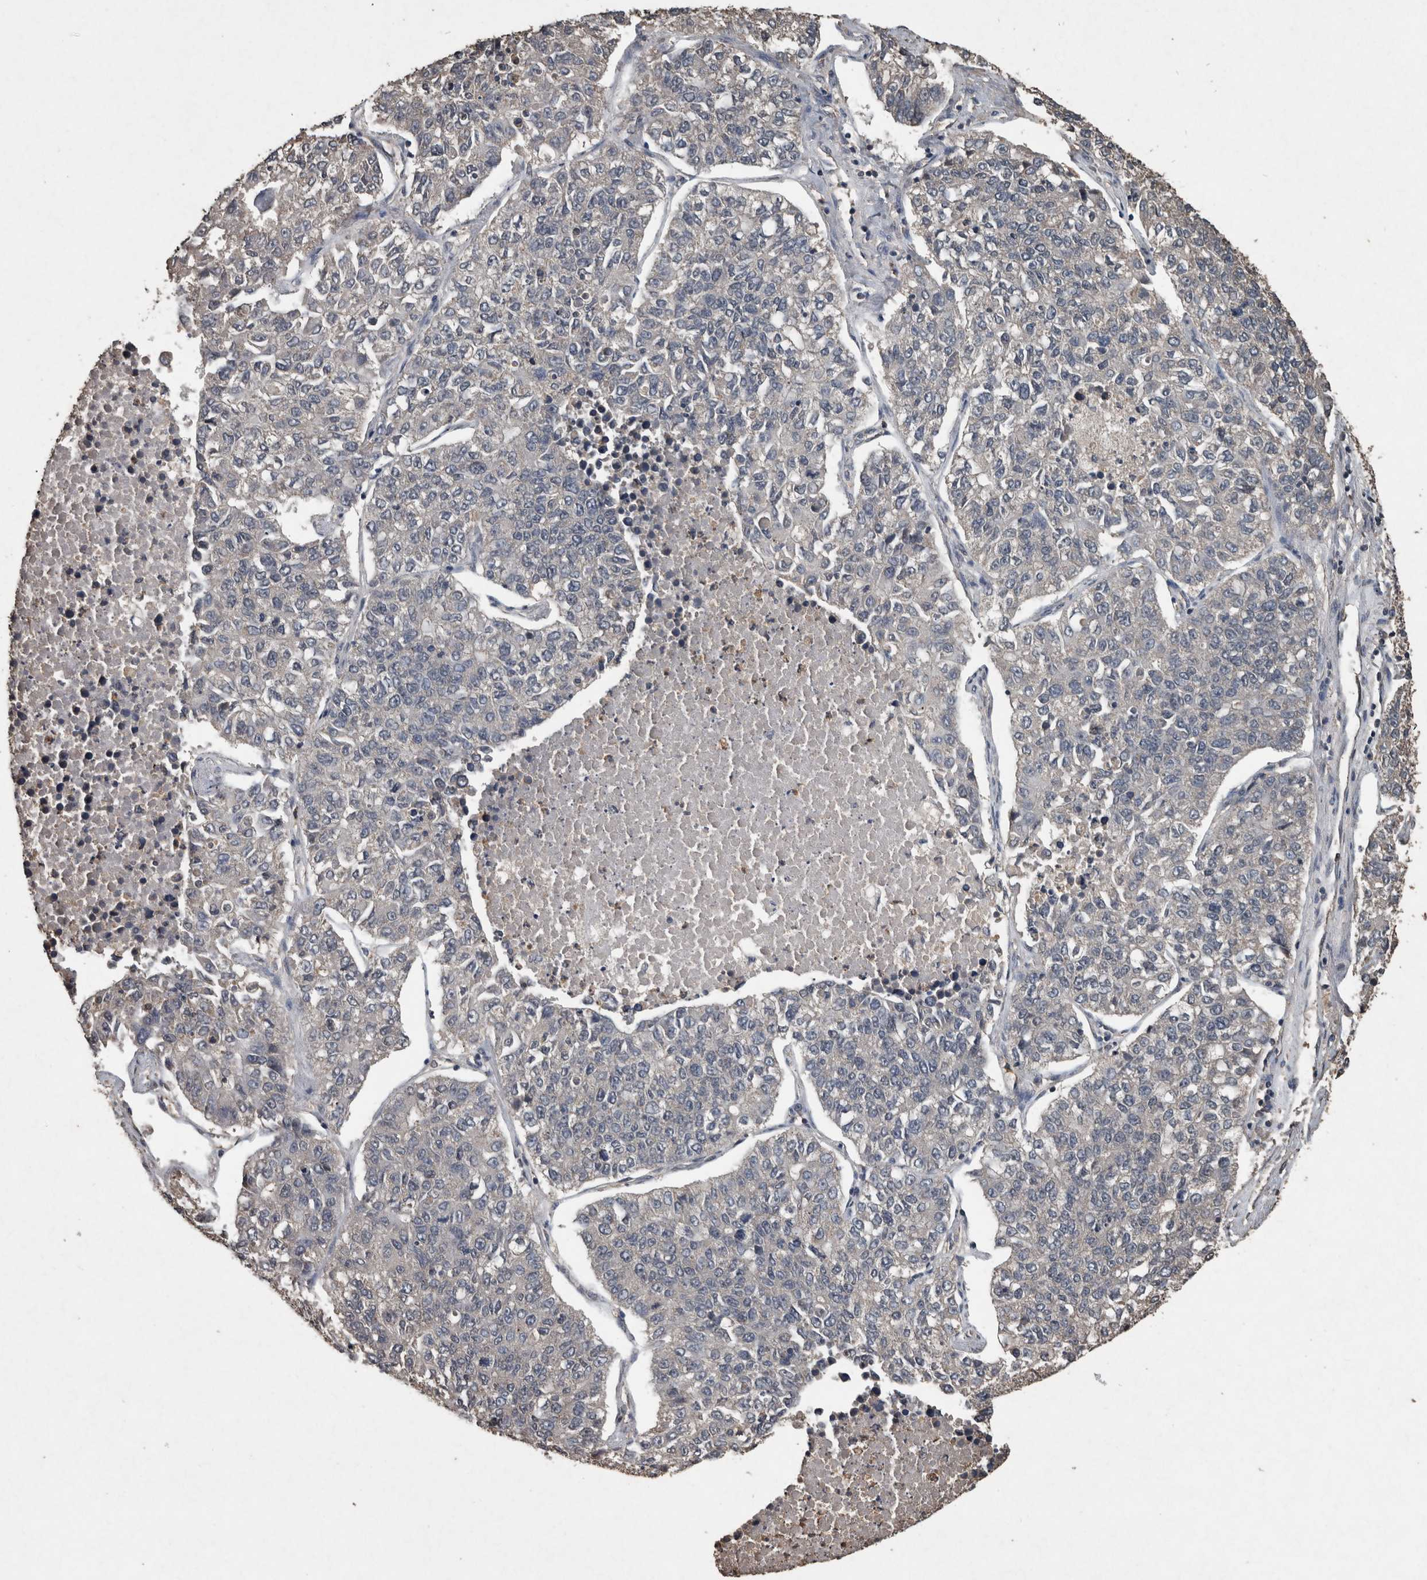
{"staining": {"intensity": "negative", "quantity": "none", "location": "none"}, "tissue": "lung cancer", "cell_type": "Tumor cells", "image_type": "cancer", "snomed": [{"axis": "morphology", "description": "Adenocarcinoma, NOS"}, {"axis": "topography", "description": "Lung"}], "caption": "DAB immunohistochemical staining of human lung cancer (adenocarcinoma) demonstrates no significant expression in tumor cells. (Brightfield microscopy of DAB (3,3'-diaminobenzidine) immunohistochemistry at high magnification).", "gene": "FGFRL1", "patient": {"sex": "male", "age": 49}}